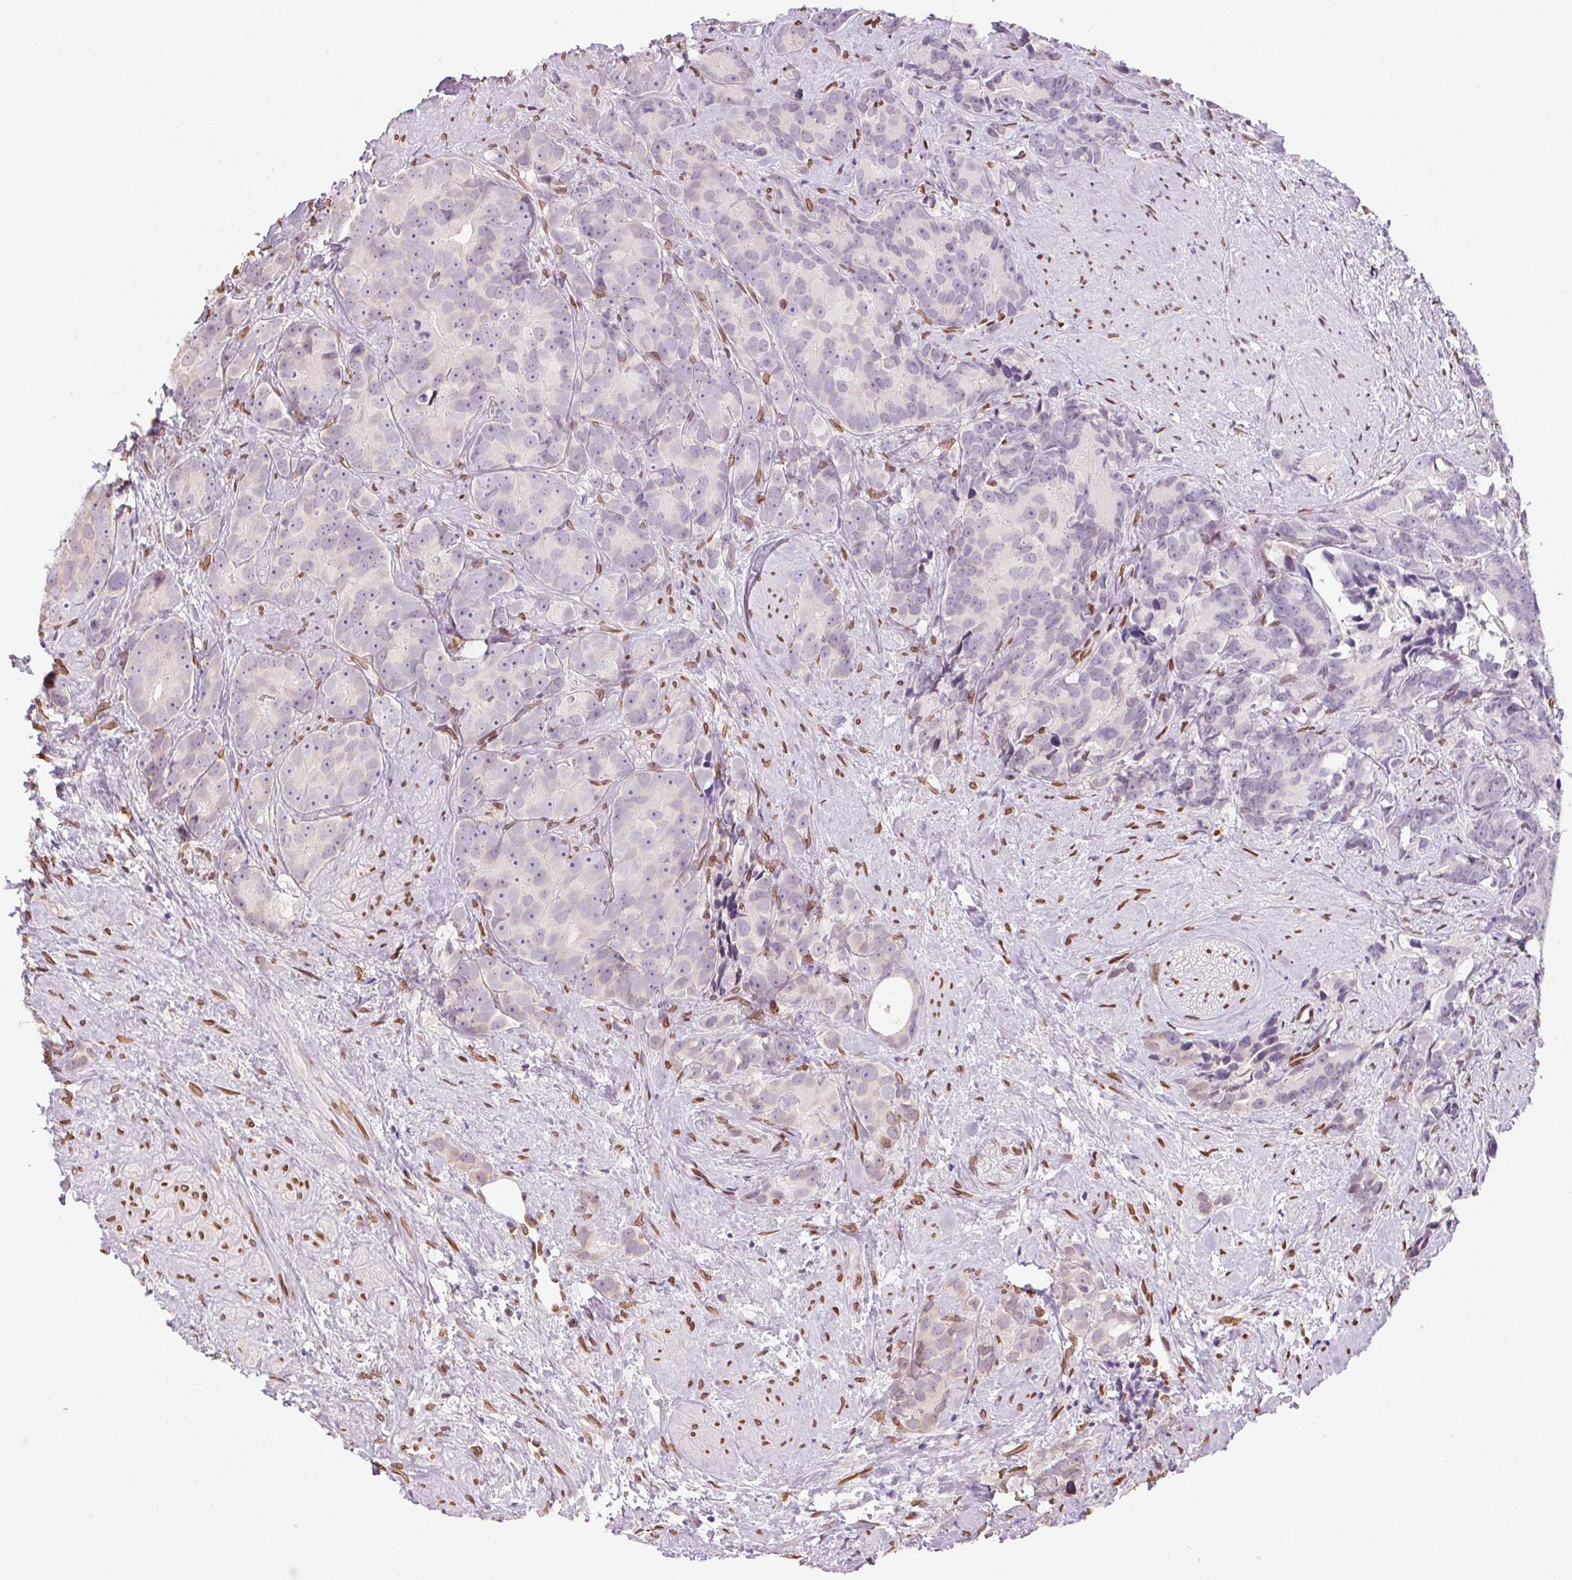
{"staining": {"intensity": "negative", "quantity": "none", "location": "none"}, "tissue": "prostate cancer", "cell_type": "Tumor cells", "image_type": "cancer", "snomed": [{"axis": "morphology", "description": "Adenocarcinoma, High grade"}, {"axis": "topography", "description": "Prostate"}], "caption": "This micrograph is of prostate high-grade adenocarcinoma stained with IHC to label a protein in brown with the nuclei are counter-stained blue. There is no expression in tumor cells. (Stains: DAB (3,3'-diaminobenzidine) IHC with hematoxylin counter stain, Microscopy: brightfield microscopy at high magnification).", "gene": "TMEM175", "patient": {"sex": "male", "age": 90}}